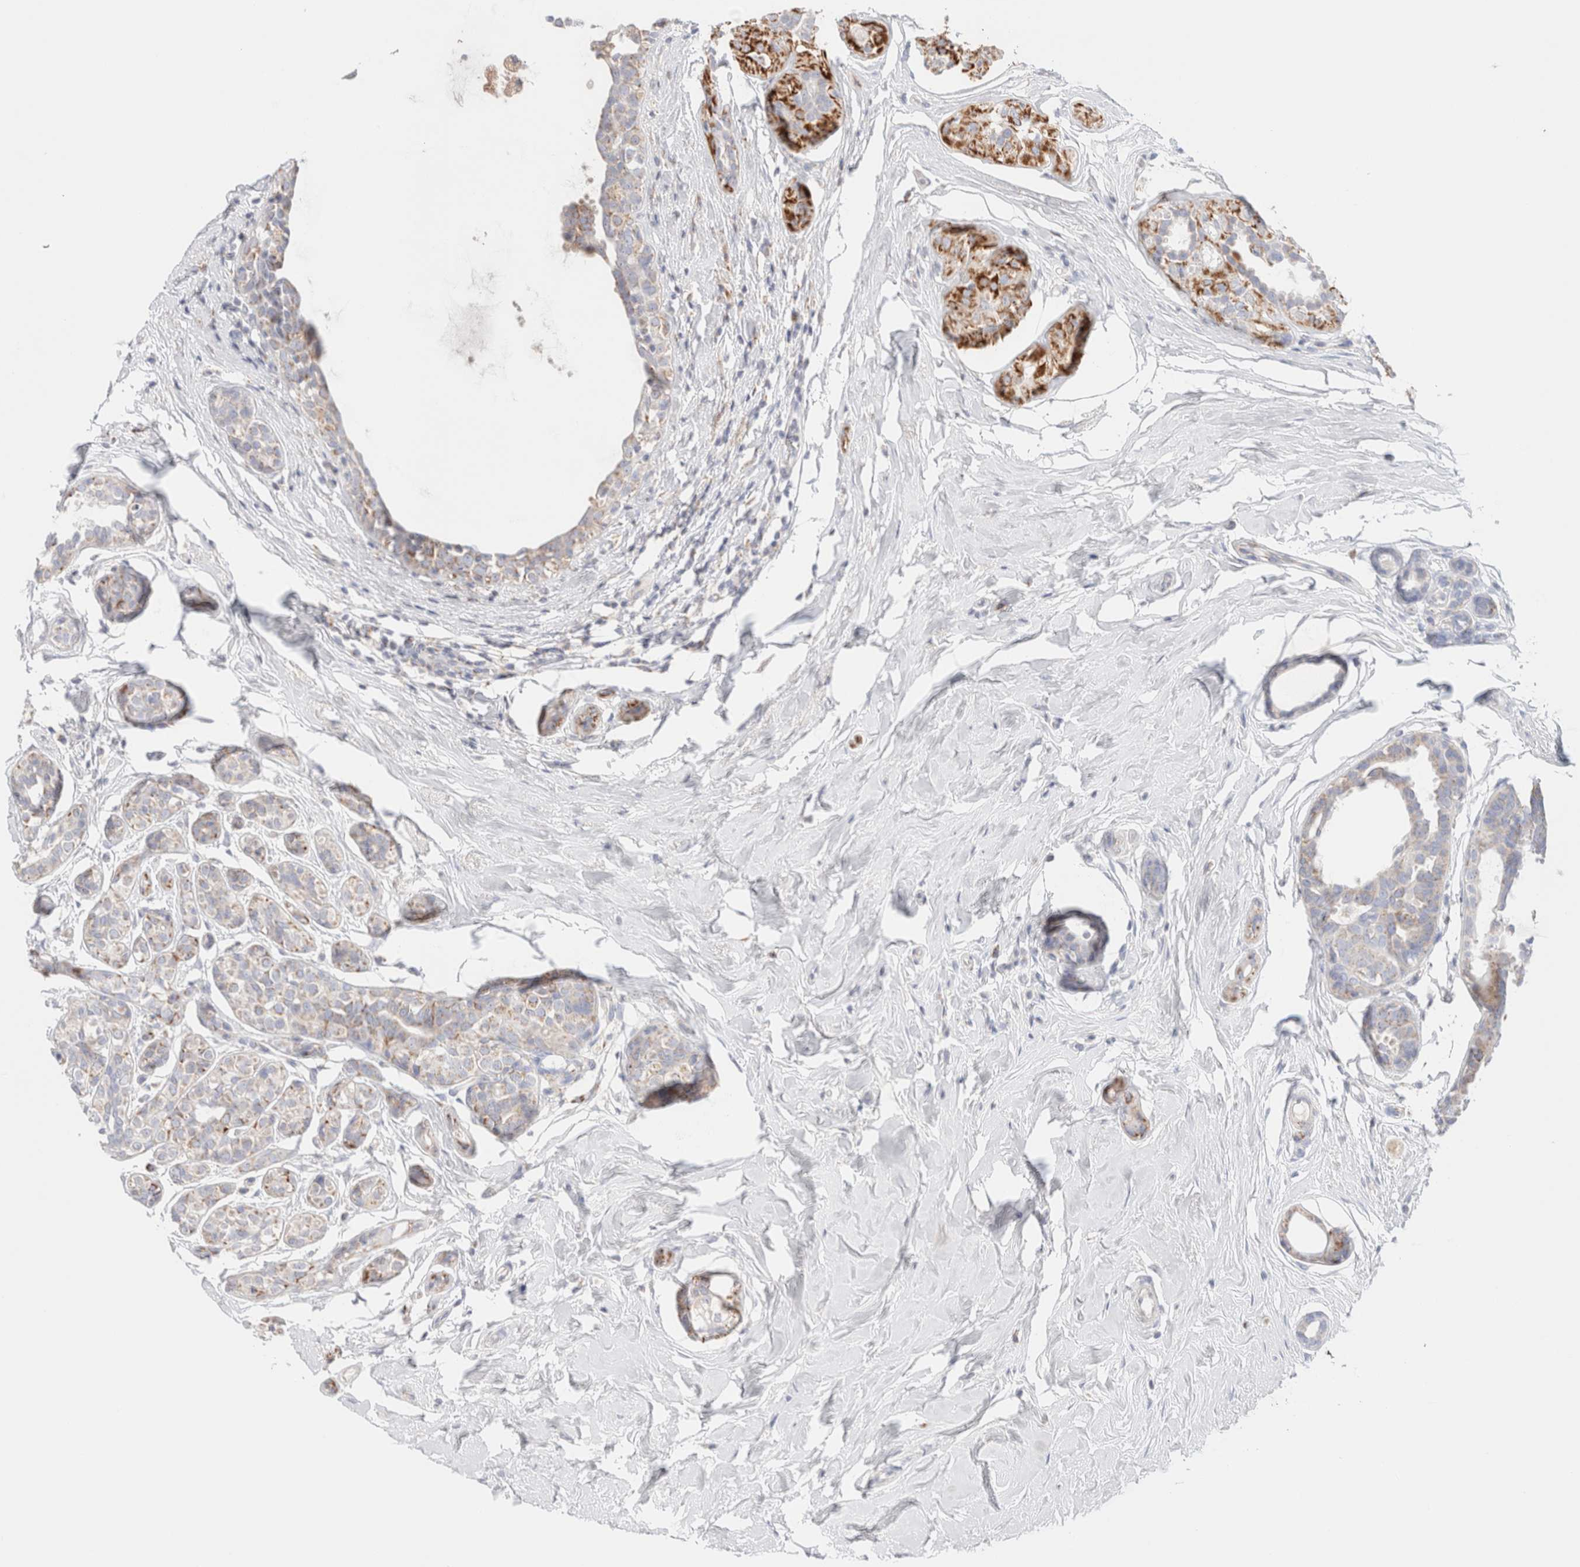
{"staining": {"intensity": "moderate", "quantity": "25%-75%", "location": "cytoplasmic/membranous"}, "tissue": "breast cancer", "cell_type": "Tumor cells", "image_type": "cancer", "snomed": [{"axis": "morphology", "description": "Duct carcinoma"}, {"axis": "topography", "description": "Breast"}], "caption": "Human breast cancer stained for a protein (brown) displays moderate cytoplasmic/membranous positive positivity in approximately 25%-75% of tumor cells.", "gene": "ATP6V1C1", "patient": {"sex": "female", "age": 55}}